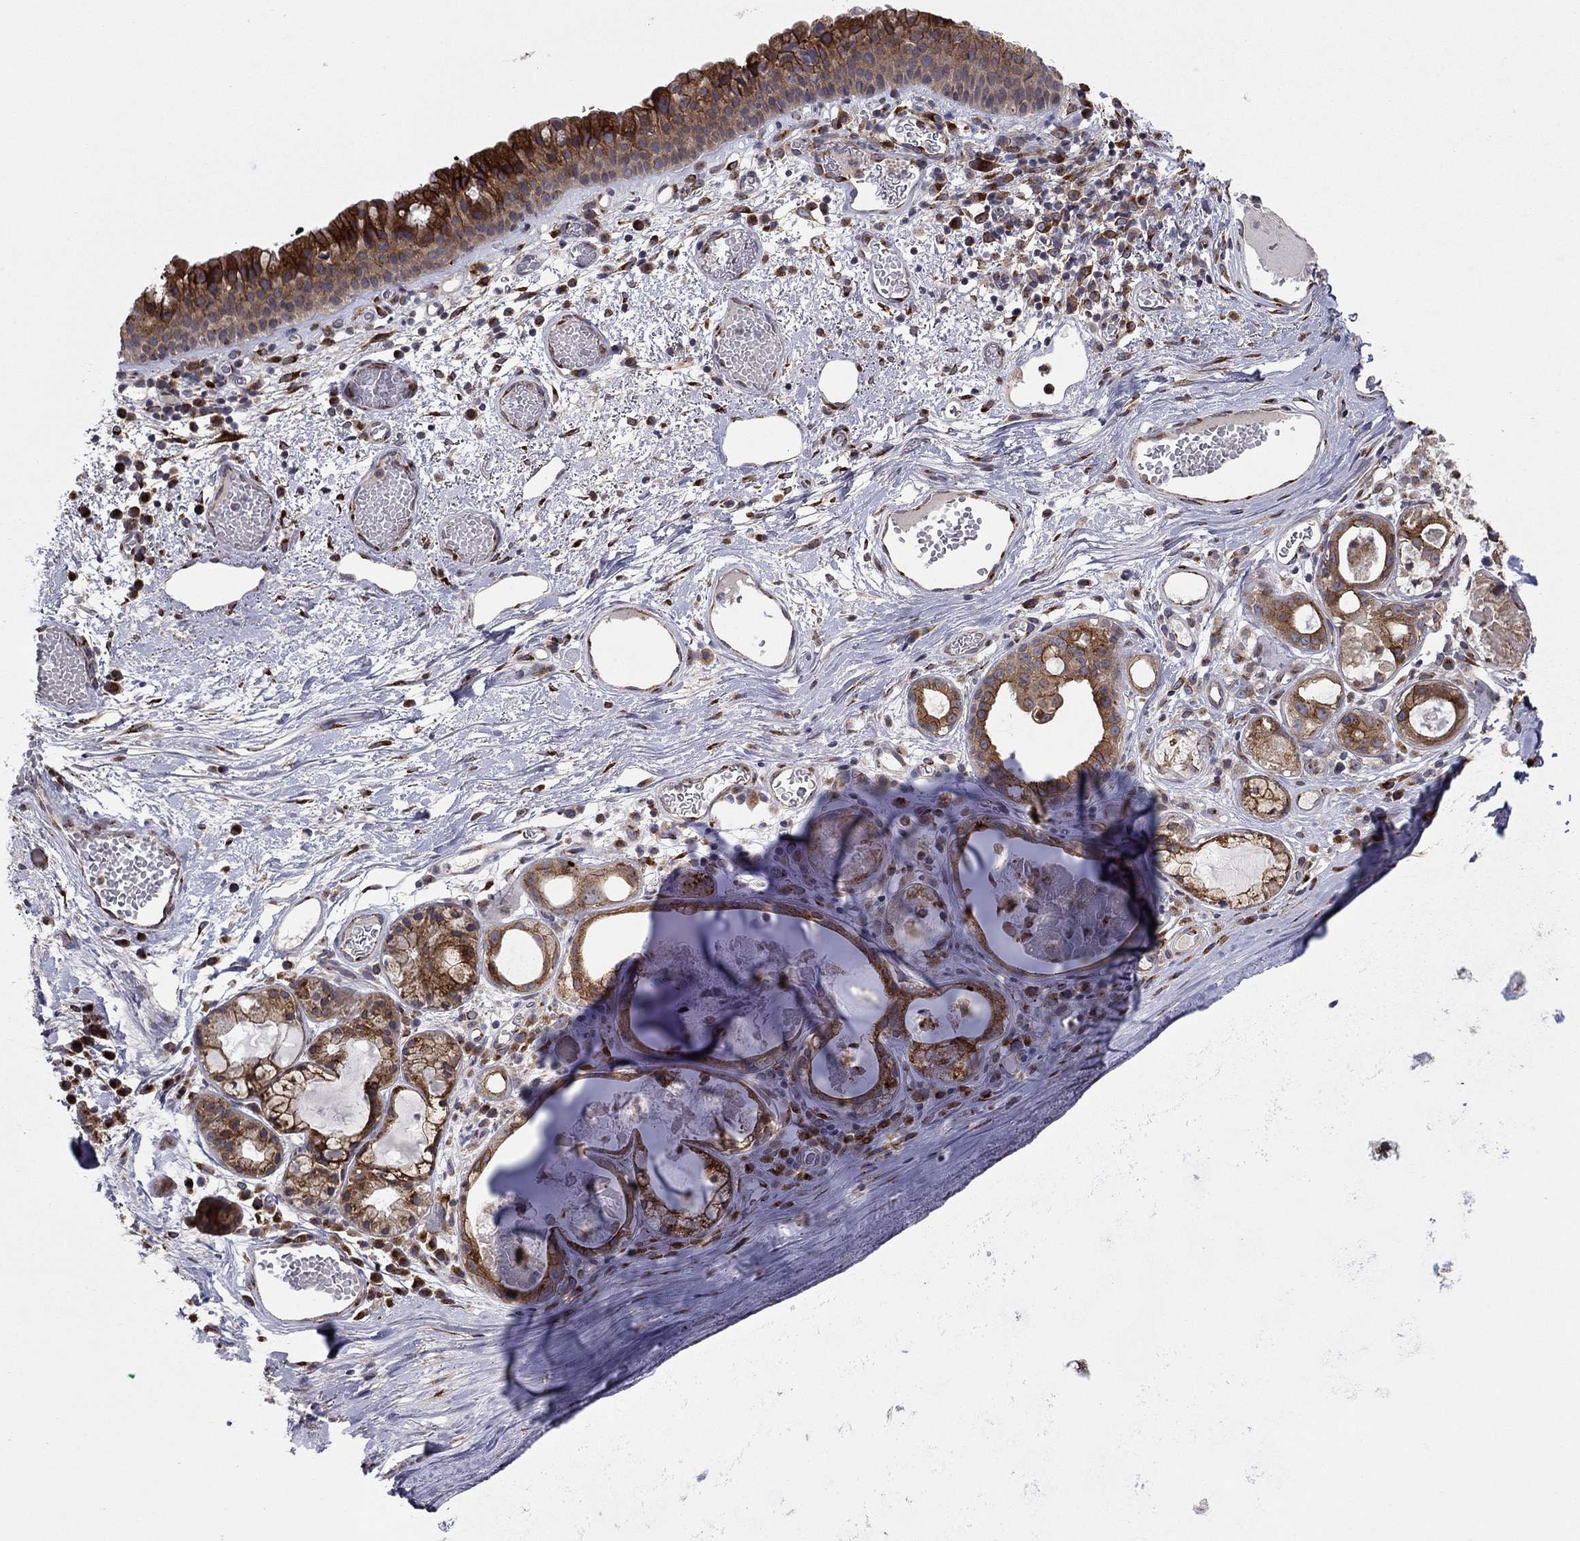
{"staining": {"intensity": "negative", "quantity": "none", "location": "none"}, "tissue": "adipose tissue", "cell_type": "Adipocytes", "image_type": "normal", "snomed": [{"axis": "morphology", "description": "Normal tissue, NOS"}, {"axis": "topography", "description": "Cartilage tissue"}], "caption": "This is a micrograph of immunohistochemistry staining of unremarkable adipose tissue, which shows no expression in adipocytes. Nuclei are stained in blue.", "gene": "YIF1A", "patient": {"sex": "male", "age": 81}}